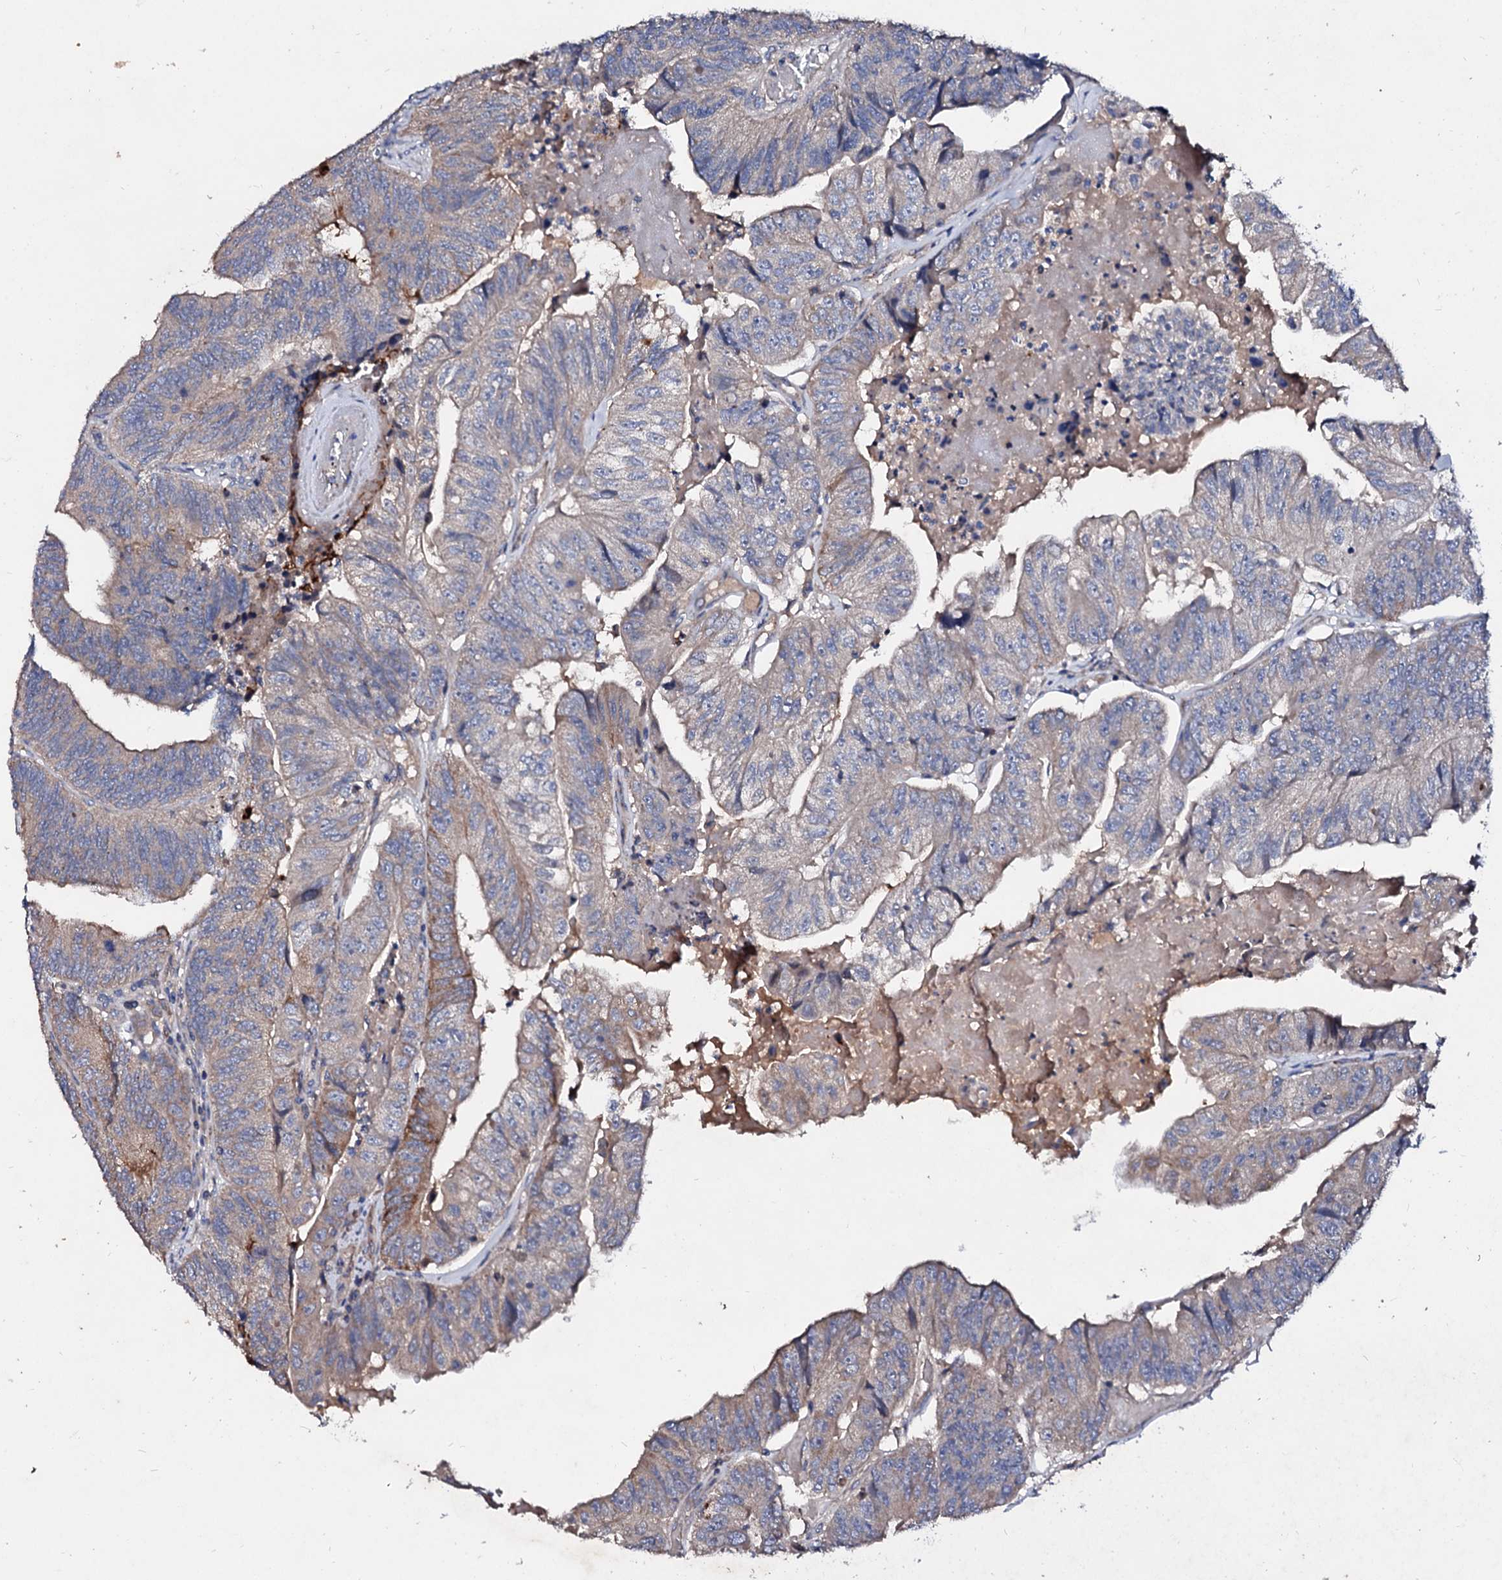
{"staining": {"intensity": "moderate", "quantity": "<25%", "location": "cytoplasmic/membranous"}, "tissue": "colorectal cancer", "cell_type": "Tumor cells", "image_type": "cancer", "snomed": [{"axis": "morphology", "description": "Adenocarcinoma, NOS"}, {"axis": "topography", "description": "Colon"}], "caption": "A high-resolution photomicrograph shows immunohistochemistry staining of colorectal cancer (adenocarcinoma), which exhibits moderate cytoplasmic/membranous positivity in about <25% of tumor cells.", "gene": "FIBIN", "patient": {"sex": "female", "age": 67}}